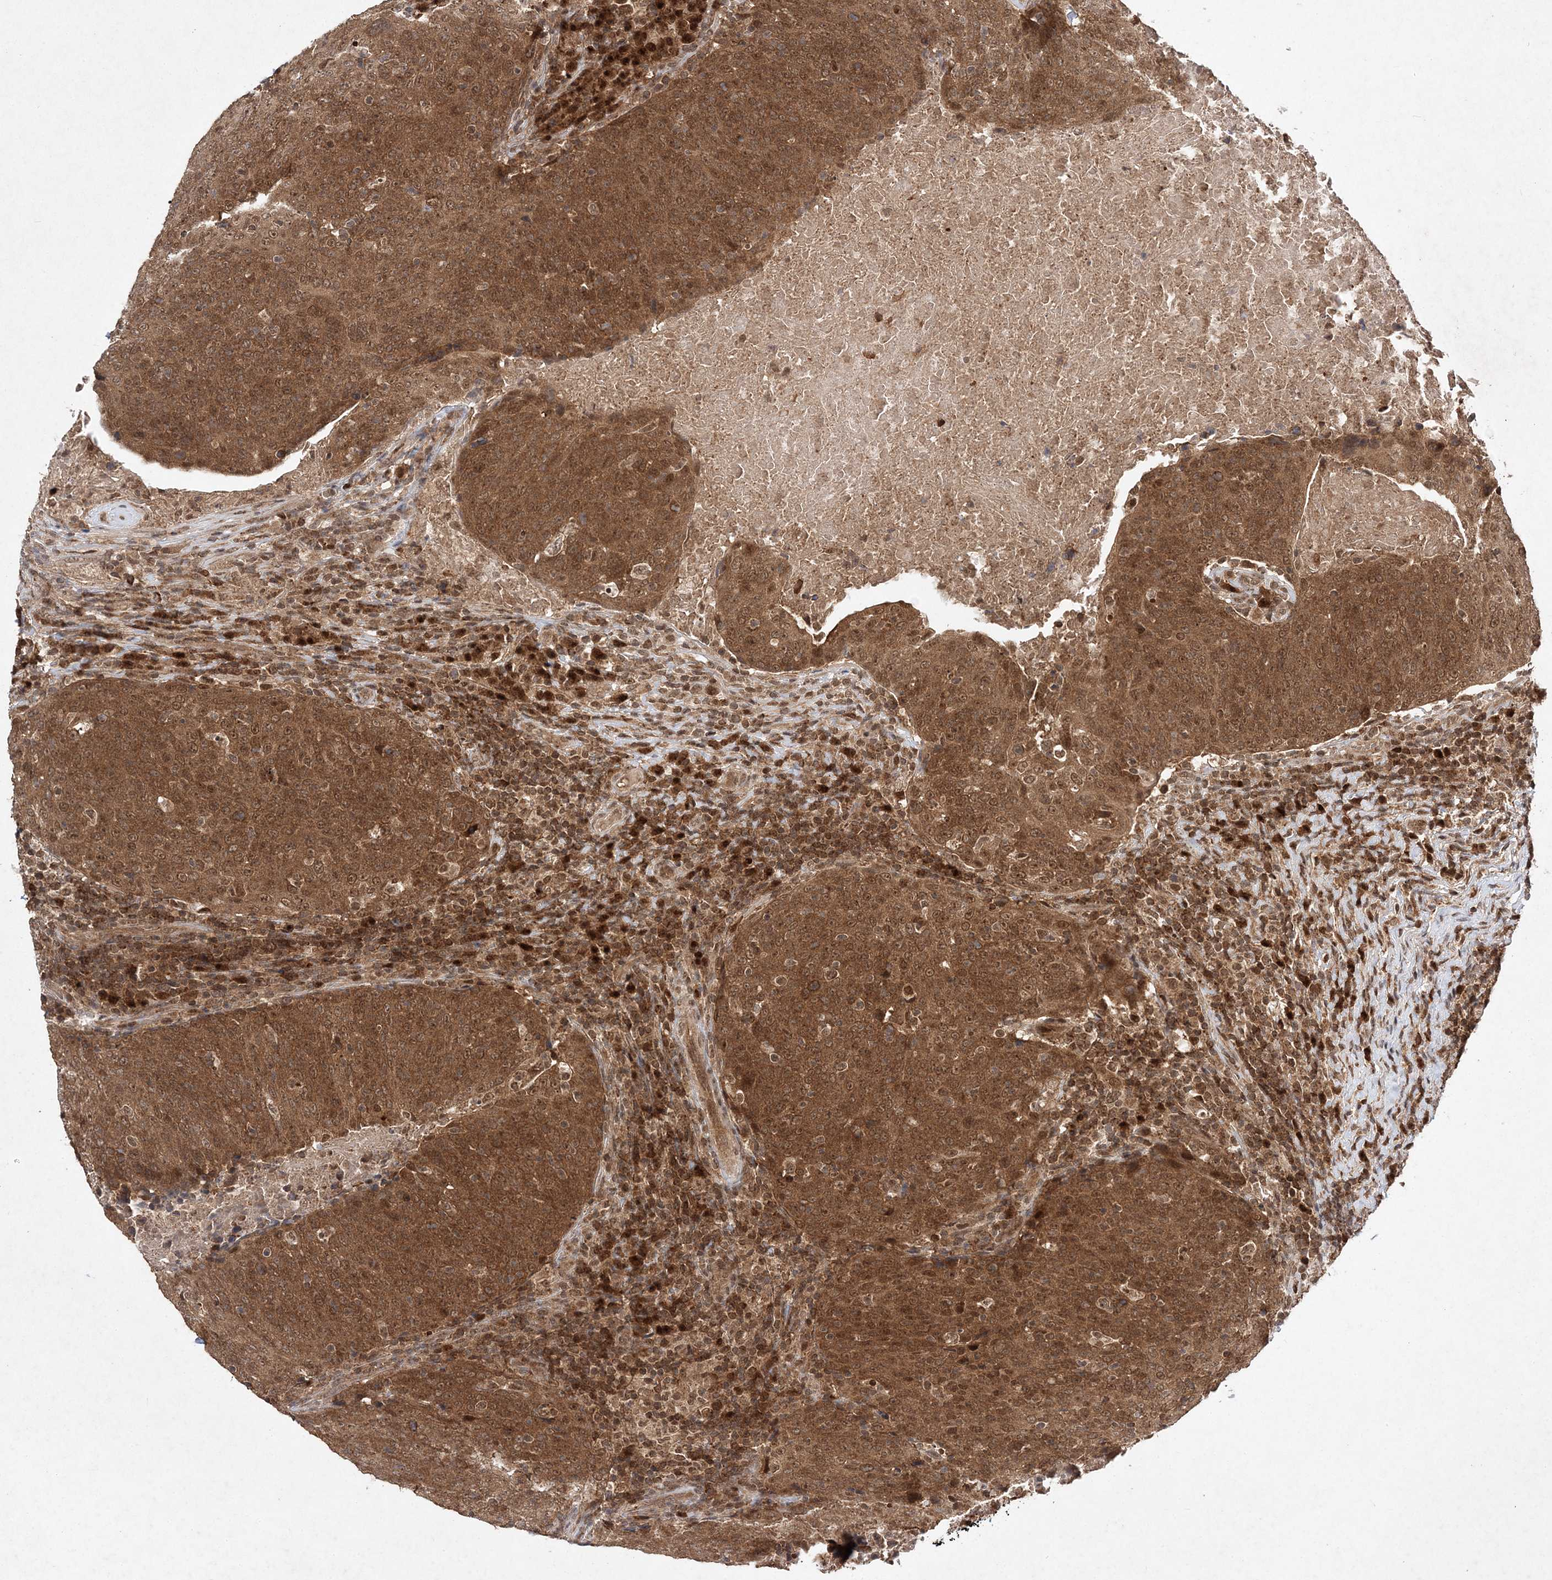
{"staining": {"intensity": "moderate", "quantity": ">75%", "location": "cytoplasmic/membranous,nuclear"}, "tissue": "head and neck cancer", "cell_type": "Tumor cells", "image_type": "cancer", "snomed": [{"axis": "morphology", "description": "Squamous cell carcinoma, NOS"}, {"axis": "morphology", "description": "Squamous cell carcinoma, metastatic, NOS"}, {"axis": "topography", "description": "Lymph node"}, {"axis": "topography", "description": "Head-Neck"}], "caption": "Immunohistochemical staining of human metastatic squamous cell carcinoma (head and neck) displays moderate cytoplasmic/membranous and nuclear protein expression in about >75% of tumor cells.", "gene": "NIF3L1", "patient": {"sex": "male", "age": 62}}